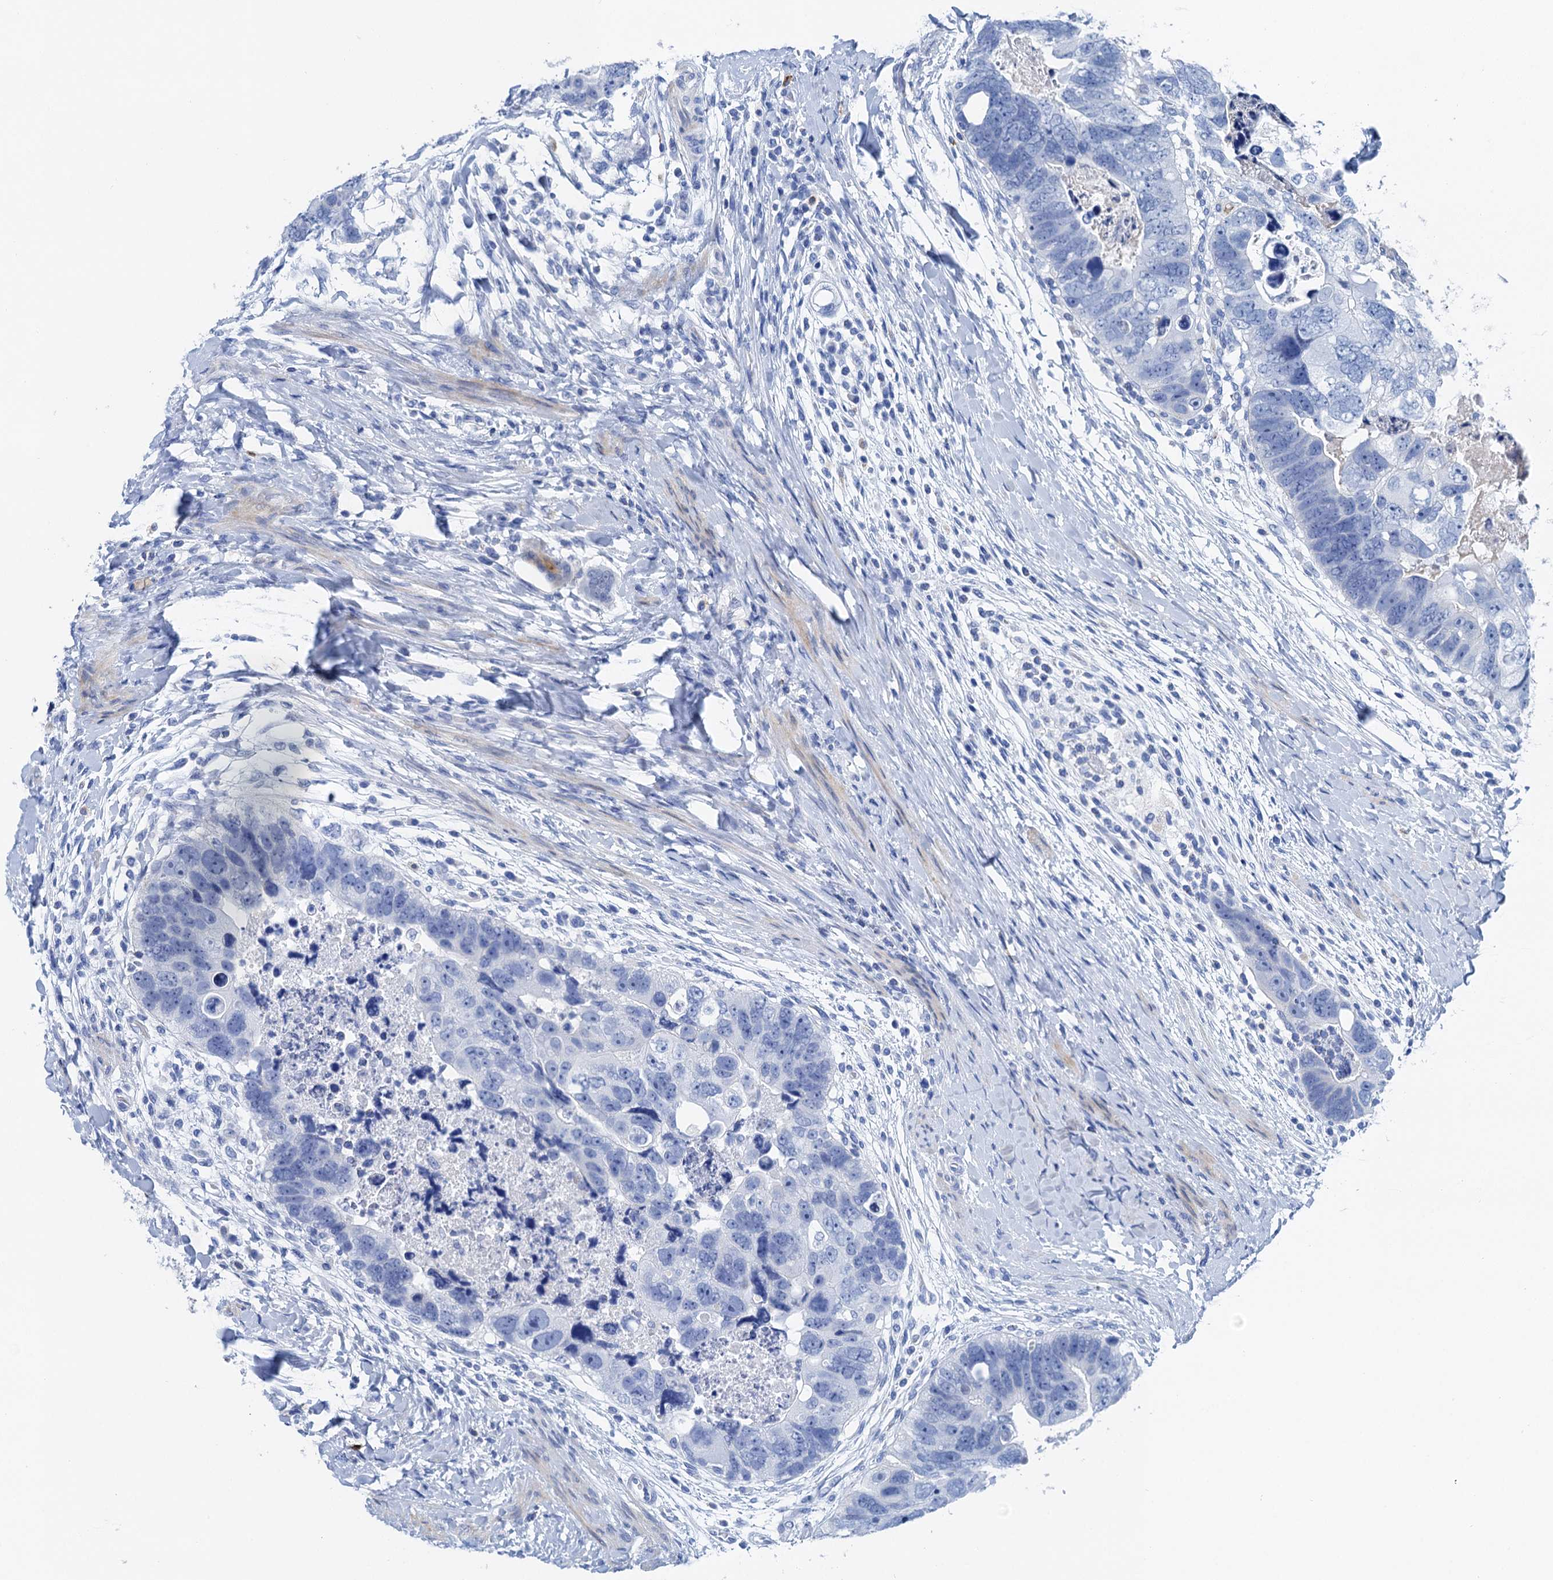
{"staining": {"intensity": "negative", "quantity": "none", "location": "none"}, "tissue": "colorectal cancer", "cell_type": "Tumor cells", "image_type": "cancer", "snomed": [{"axis": "morphology", "description": "Adenocarcinoma, NOS"}, {"axis": "topography", "description": "Rectum"}], "caption": "Tumor cells are negative for brown protein staining in colorectal cancer (adenocarcinoma).", "gene": "NLRP10", "patient": {"sex": "male", "age": 59}}